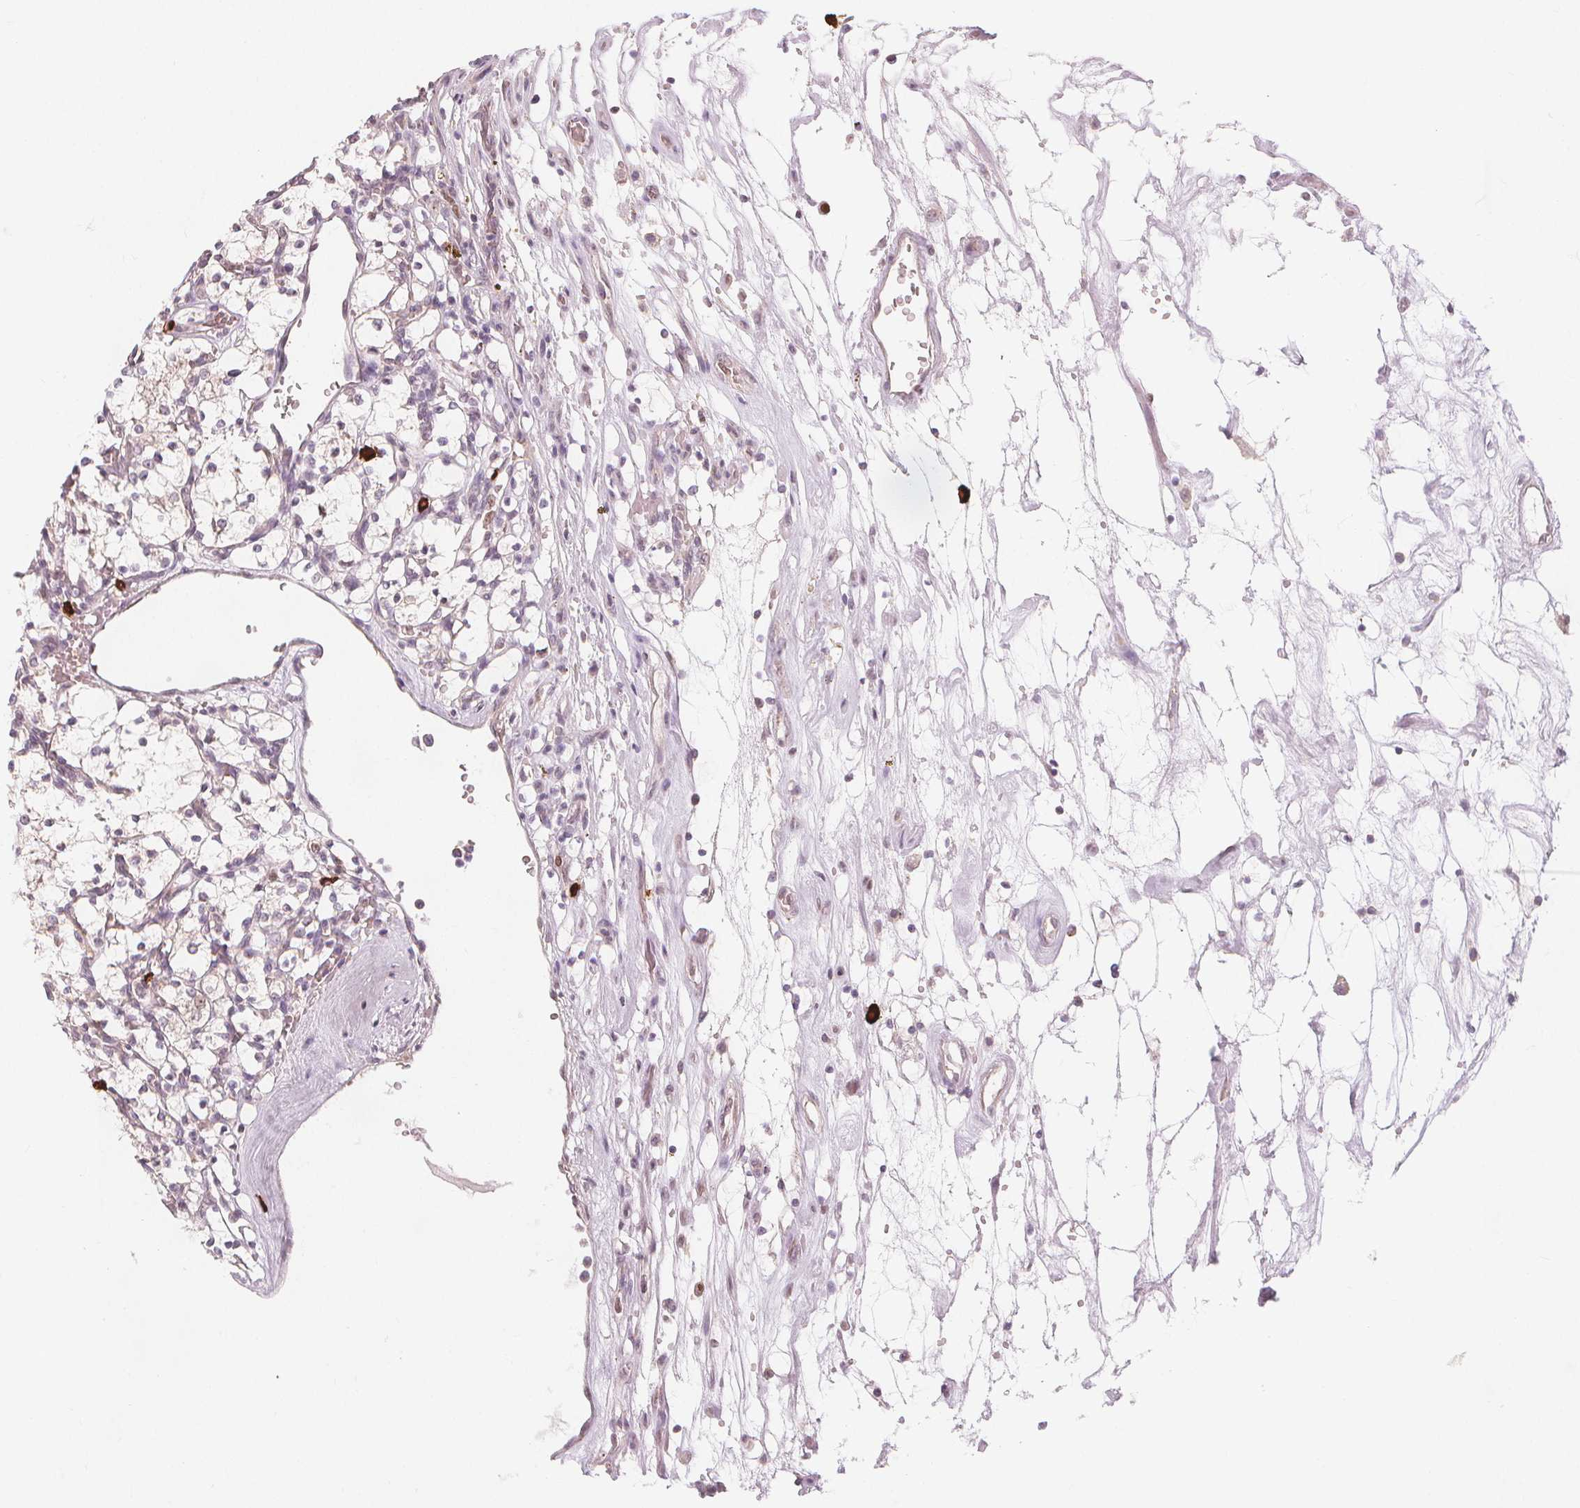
{"staining": {"intensity": "negative", "quantity": "none", "location": "none"}, "tissue": "renal cancer", "cell_type": "Tumor cells", "image_type": "cancer", "snomed": [{"axis": "morphology", "description": "Adenocarcinoma, NOS"}, {"axis": "topography", "description": "Kidney"}], "caption": "Adenocarcinoma (renal) was stained to show a protein in brown. There is no significant positivity in tumor cells.", "gene": "TIPIN", "patient": {"sex": "female", "age": 69}}